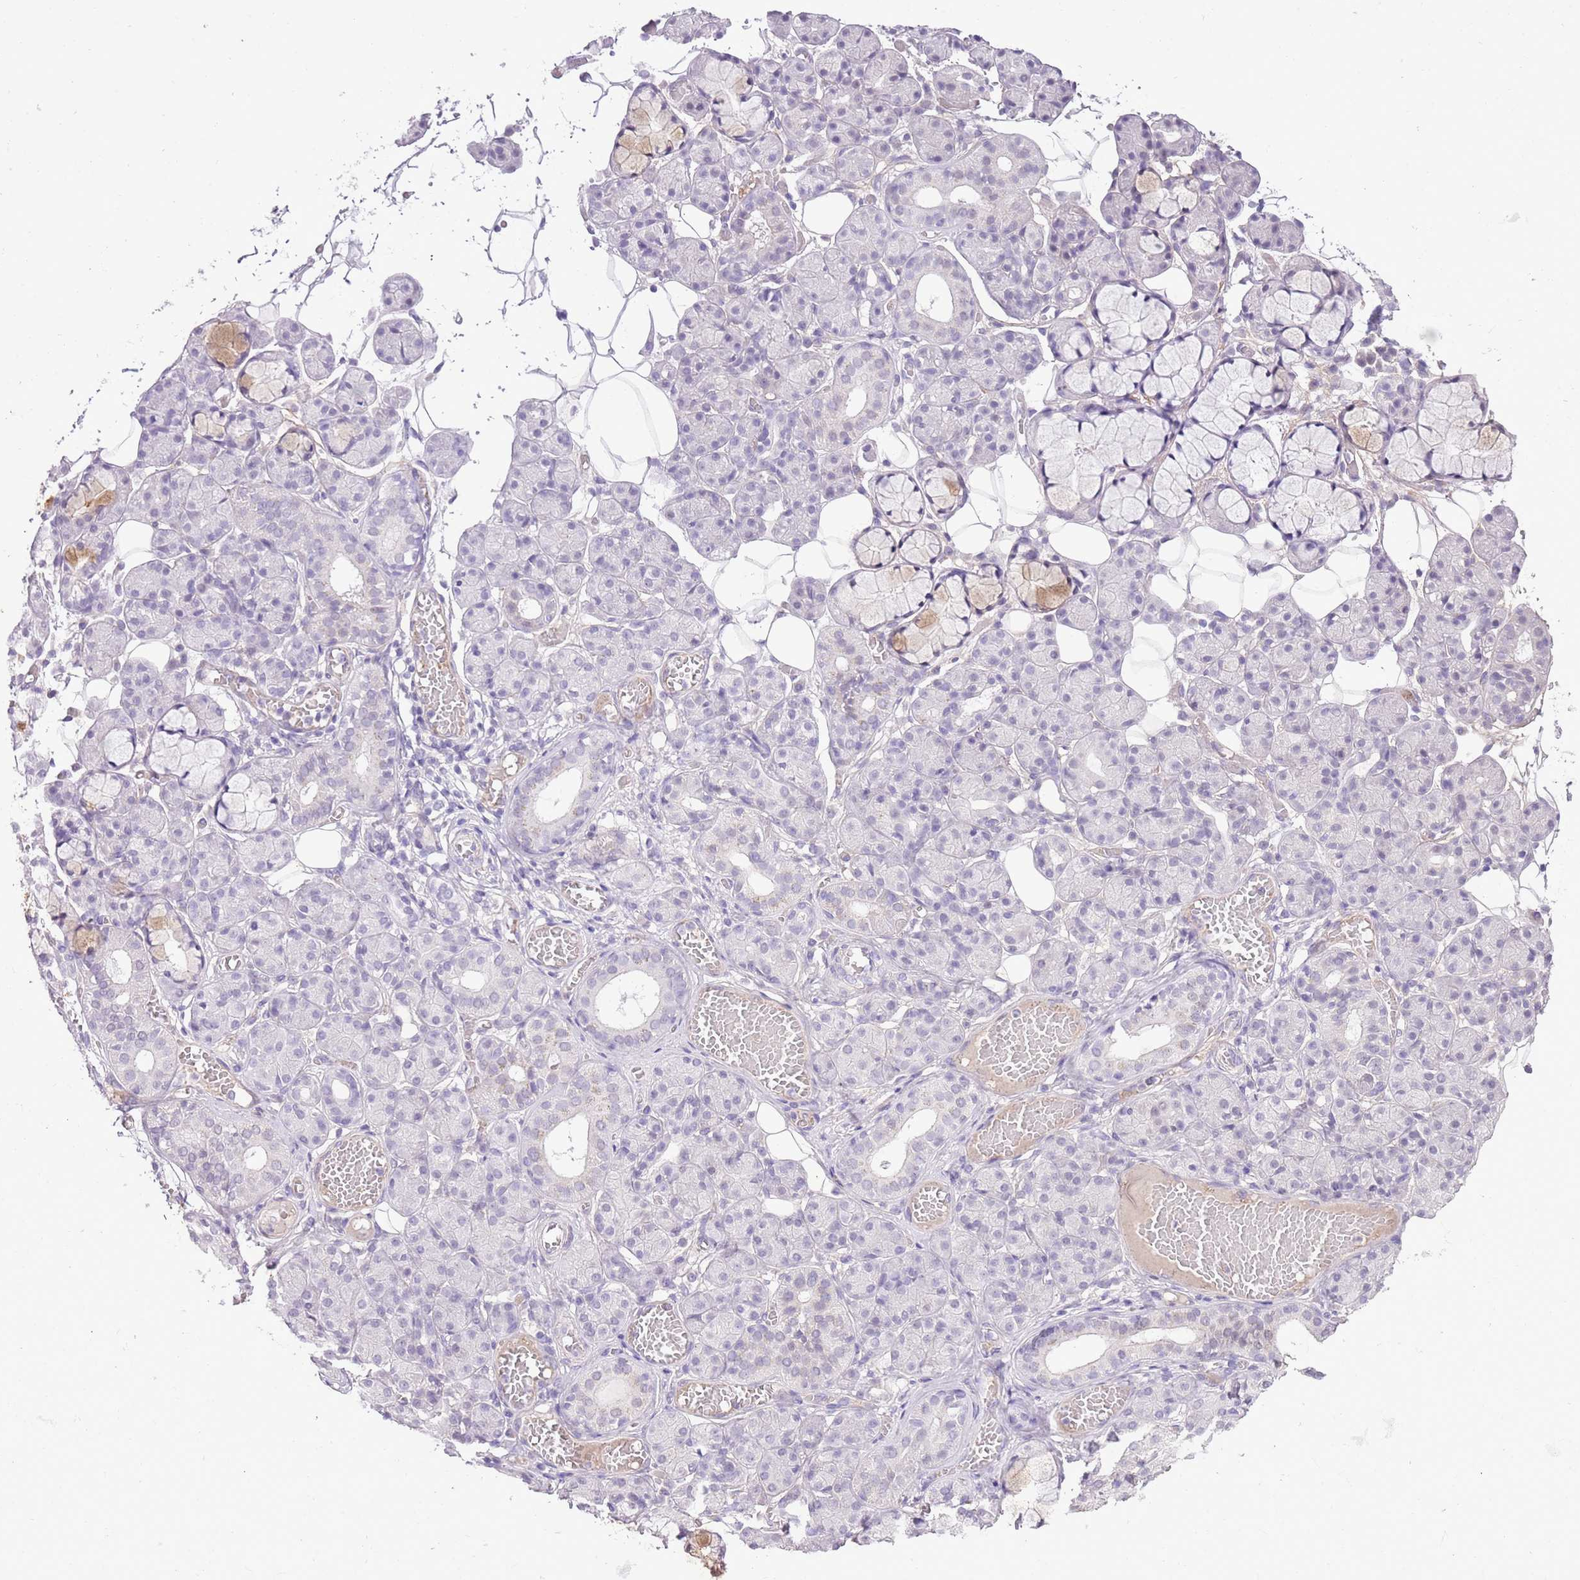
{"staining": {"intensity": "negative", "quantity": "none", "location": "none"}, "tissue": "salivary gland", "cell_type": "Glandular cells", "image_type": "normal", "snomed": [{"axis": "morphology", "description": "Normal tissue, NOS"}, {"axis": "topography", "description": "Salivary gland"}], "caption": "IHC of unremarkable salivary gland shows no staining in glandular cells. Brightfield microscopy of immunohistochemistry (IHC) stained with DAB (brown) and hematoxylin (blue), captured at high magnification.", "gene": "MIDN", "patient": {"sex": "male", "age": 63}}